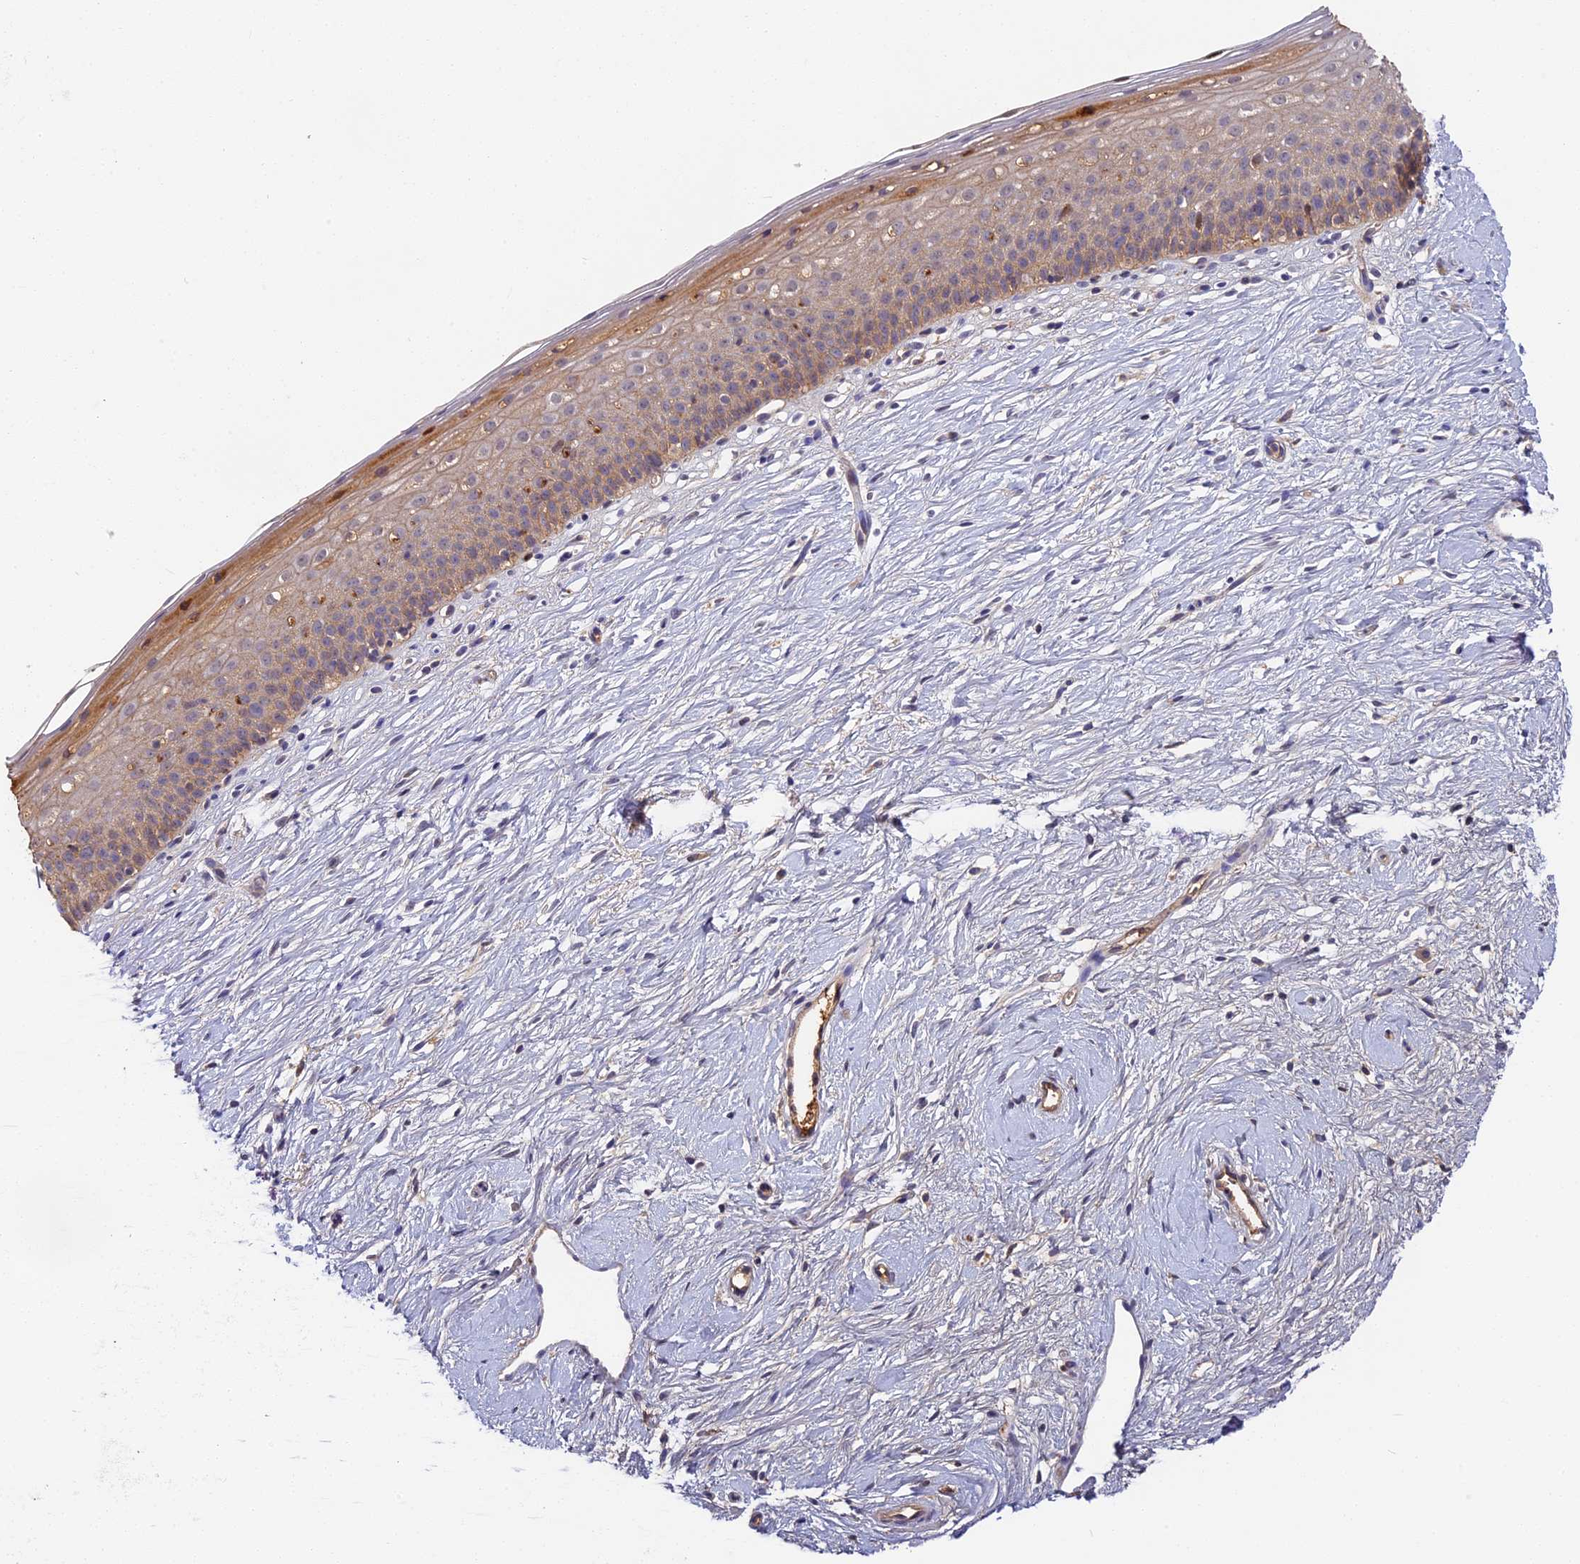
{"staining": {"intensity": "strong", "quantity": ">75%", "location": "cytoplasmic/membranous"}, "tissue": "cervix", "cell_type": "Glandular cells", "image_type": "normal", "snomed": [{"axis": "morphology", "description": "Normal tissue, NOS"}, {"axis": "topography", "description": "Cervix"}], "caption": "A photomicrograph of cervix stained for a protein shows strong cytoplasmic/membranous brown staining in glandular cells. (Brightfield microscopy of DAB IHC at high magnification).", "gene": "ADGRD1", "patient": {"sex": "female", "age": 57}}